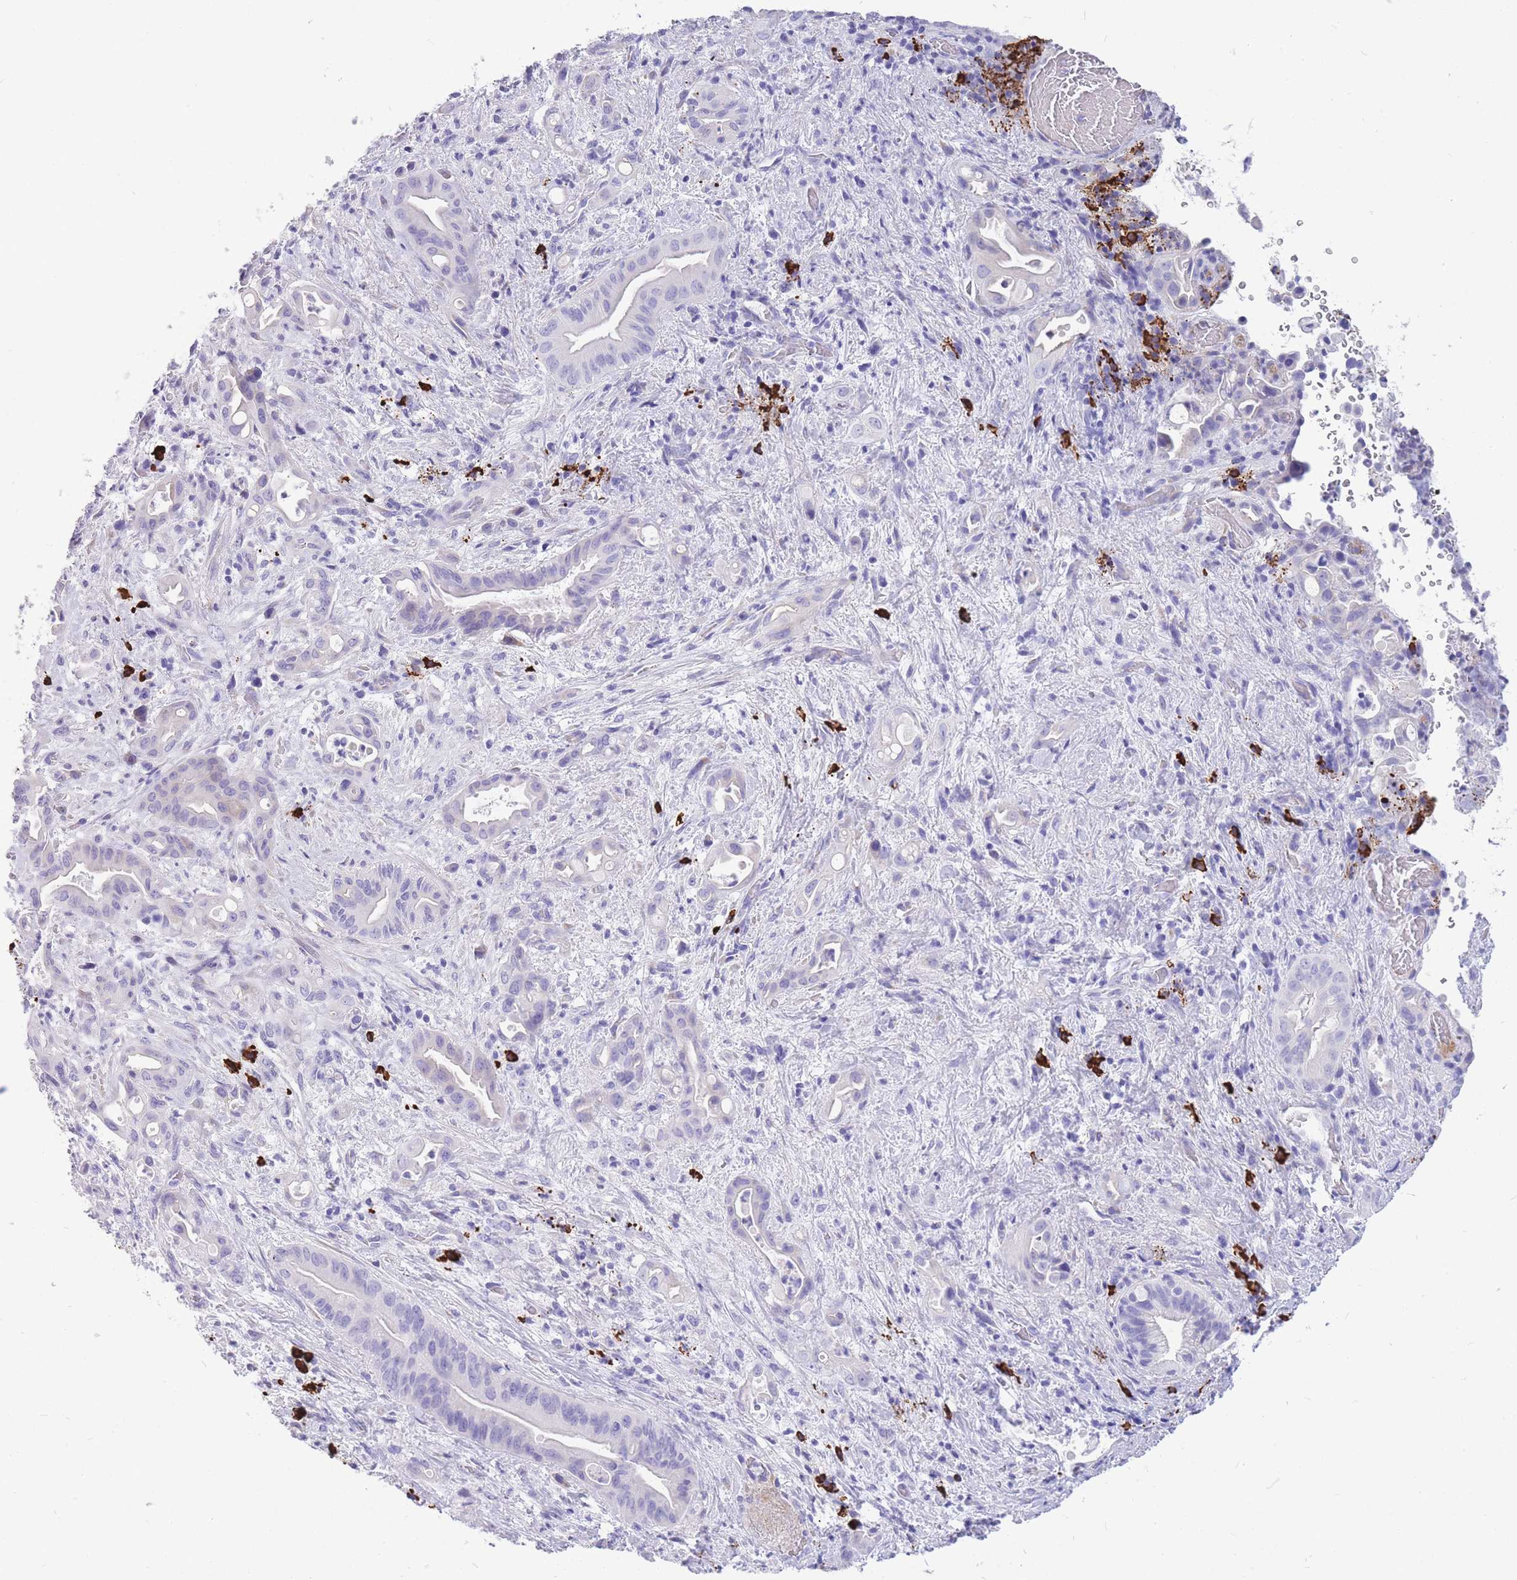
{"staining": {"intensity": "negative", "quantity": "none", "location": "none"}, "tissue": "liver cancer", "cell_type": "Tumor cells", "image_type": "cancer", "snomed": [{"axis": "morphology", "description": "Cholangiocarcinoma"}, {"axis": "topography", "description": "Liver"}], "caption": "Immunohistochemistry image of neoplastic tissue: human liver cancer stained with DAB (3,3'-diaminobenzidine) reveals no significant protein positivity in tumor cells. Brightfield microscopy of IHC stained with DAB (3,3'-diaminobenzidine) (brown) and hematoxylin (blue), captured at high magnification.", "gene": "ZFP62", "patient": {"sex": "female", "age": 68}}